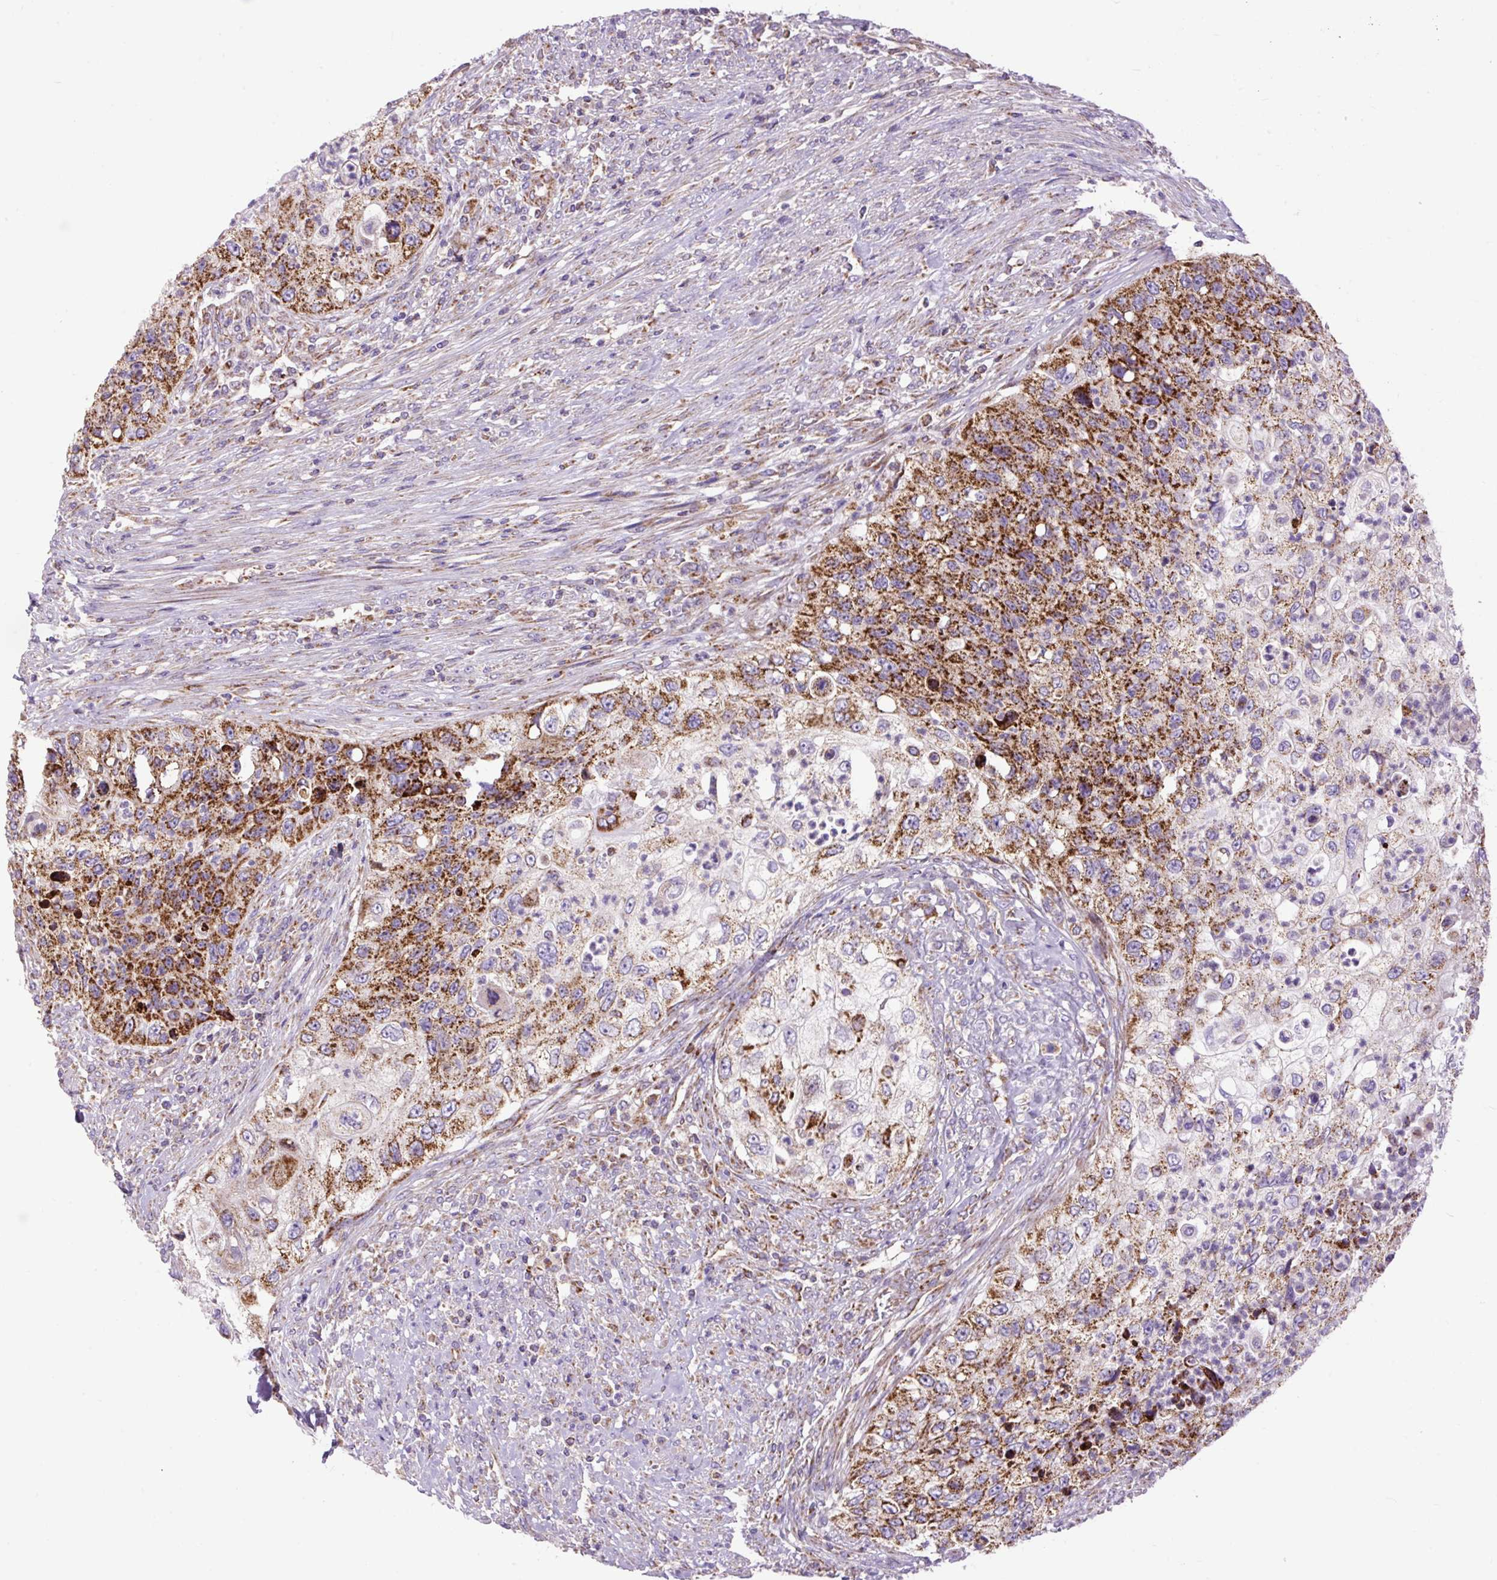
{"staining": {"intensity": "strong", "quantity": ">75%", "location": "cytoplasmic/membranous"}, "tissue": "urothelial cancer", "cell_type": "Tumor cells", "image_type": "cancer", "snomed": [{"axis": "morphology", "description": "Urothelial carcinoma, High grade"}, {"axis": "topography", "description": "Urinary bladder"}], "caption": "Urothelial carcinoma (high-grade) tissue shows strong cytoplasmic/membranous staining in approximately >75% of tumor cells", "gene": "TOMM40", "patient": {"sex": "female", "age": 60}}